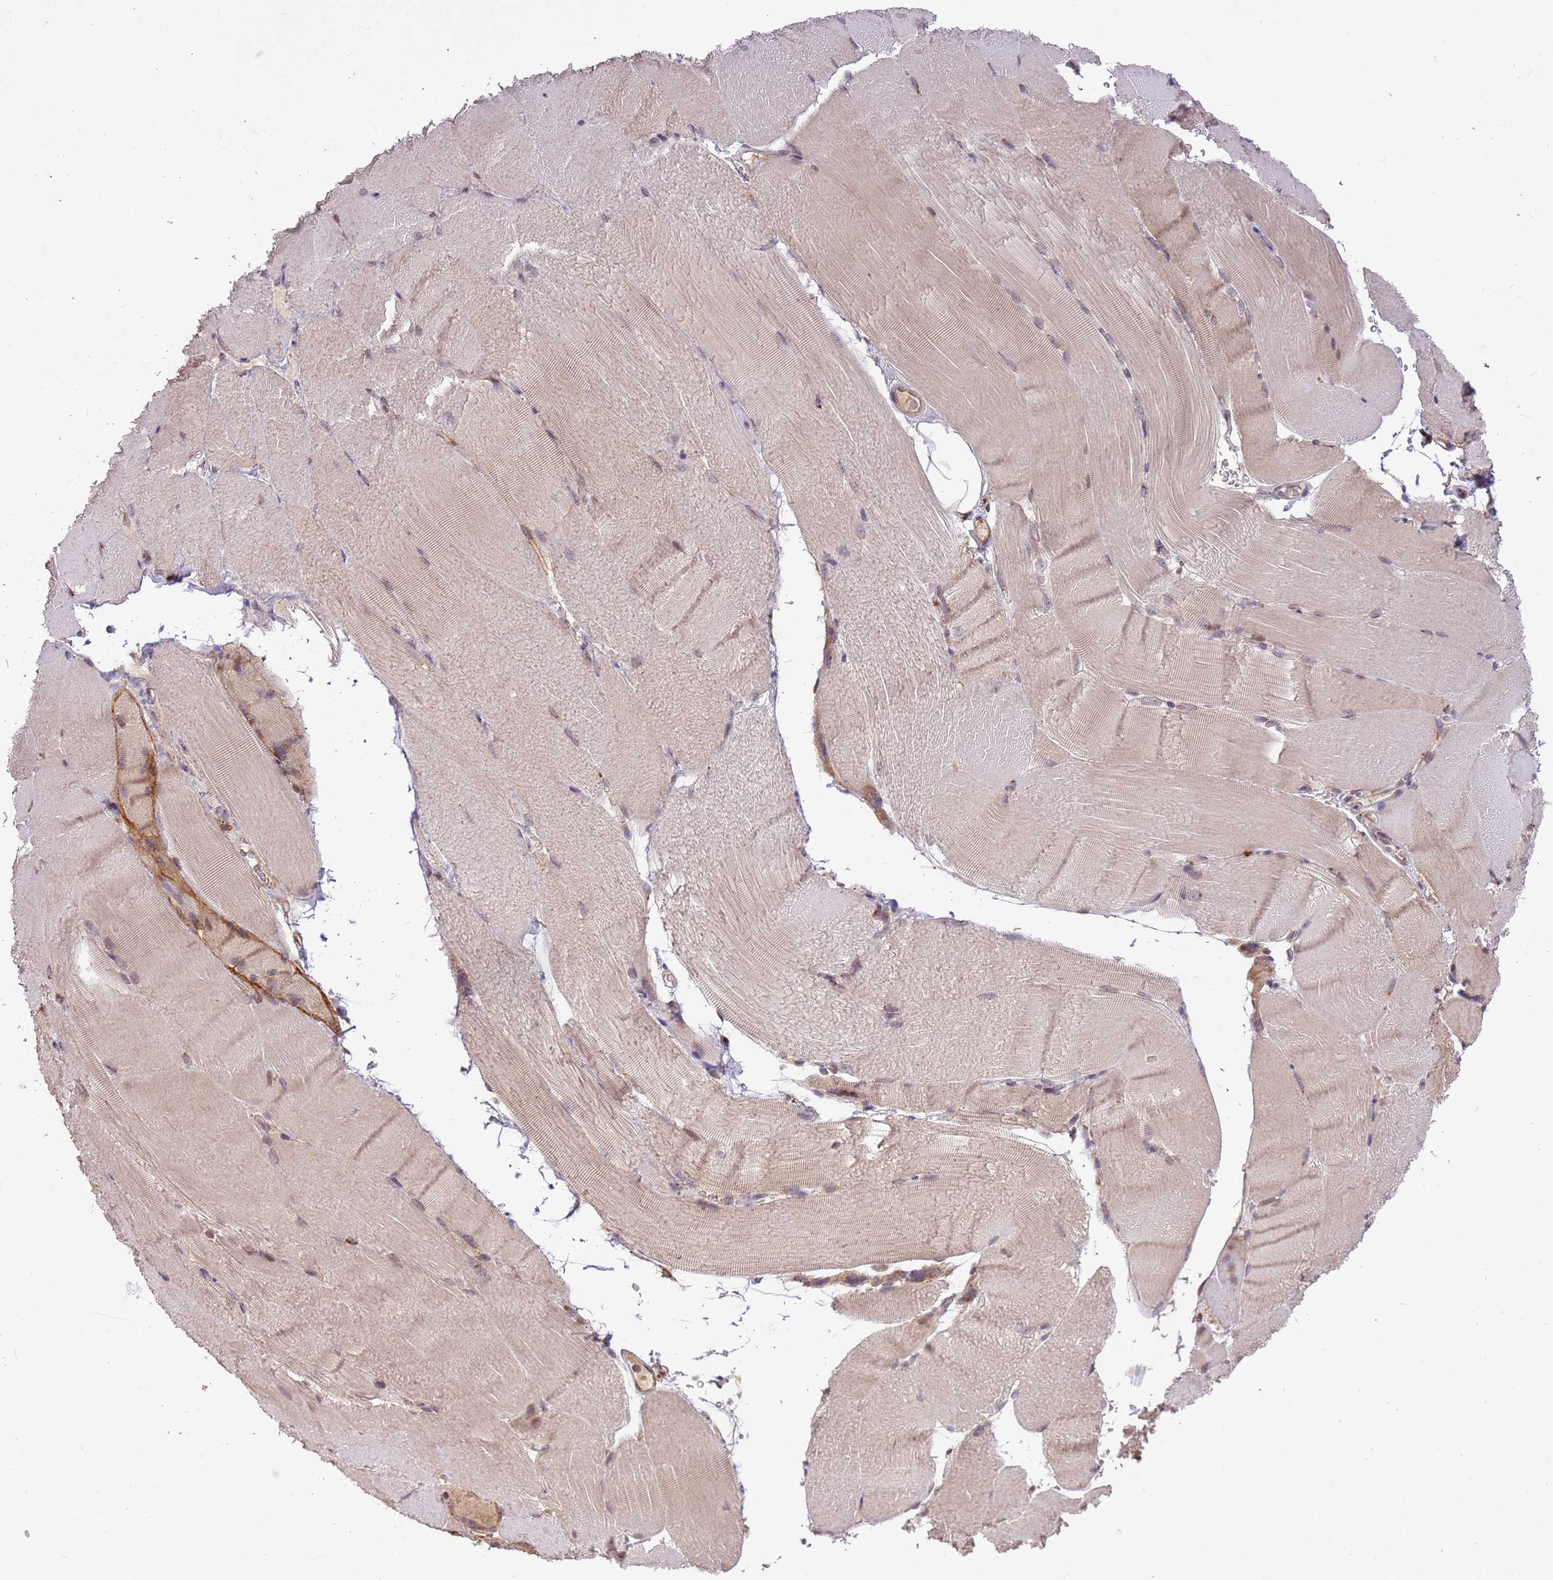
{"staining": {"intensity": "moderate", "quantity": "<25%", "location": "cytoplasmic/membranous"}, "tissue": "skeletal muscle", "cell_type": "Myocytes", "image_type": "normal", "snomed": [{"axis": "morphology", "description": "Normal tissue, NOS"}, {"axis": "topography", "description": "Skeletal muscle"}, {"axis": "topography", "description": "Parathyroid gland"}], "caption": "Immunohistochemistry (IHC) (DAB (3,3'-diaminobenzidine)) staining of benign human skeletal muscle reveals moderate cytoplasmic/membranous protein staining in about <25% of myocytes. Immunohistochemistry (IHC) stains the protein in brown and the nuclei are stained blue.", "gene": "SAMSN1", "patient": {"sex": "female", "age": 37}}